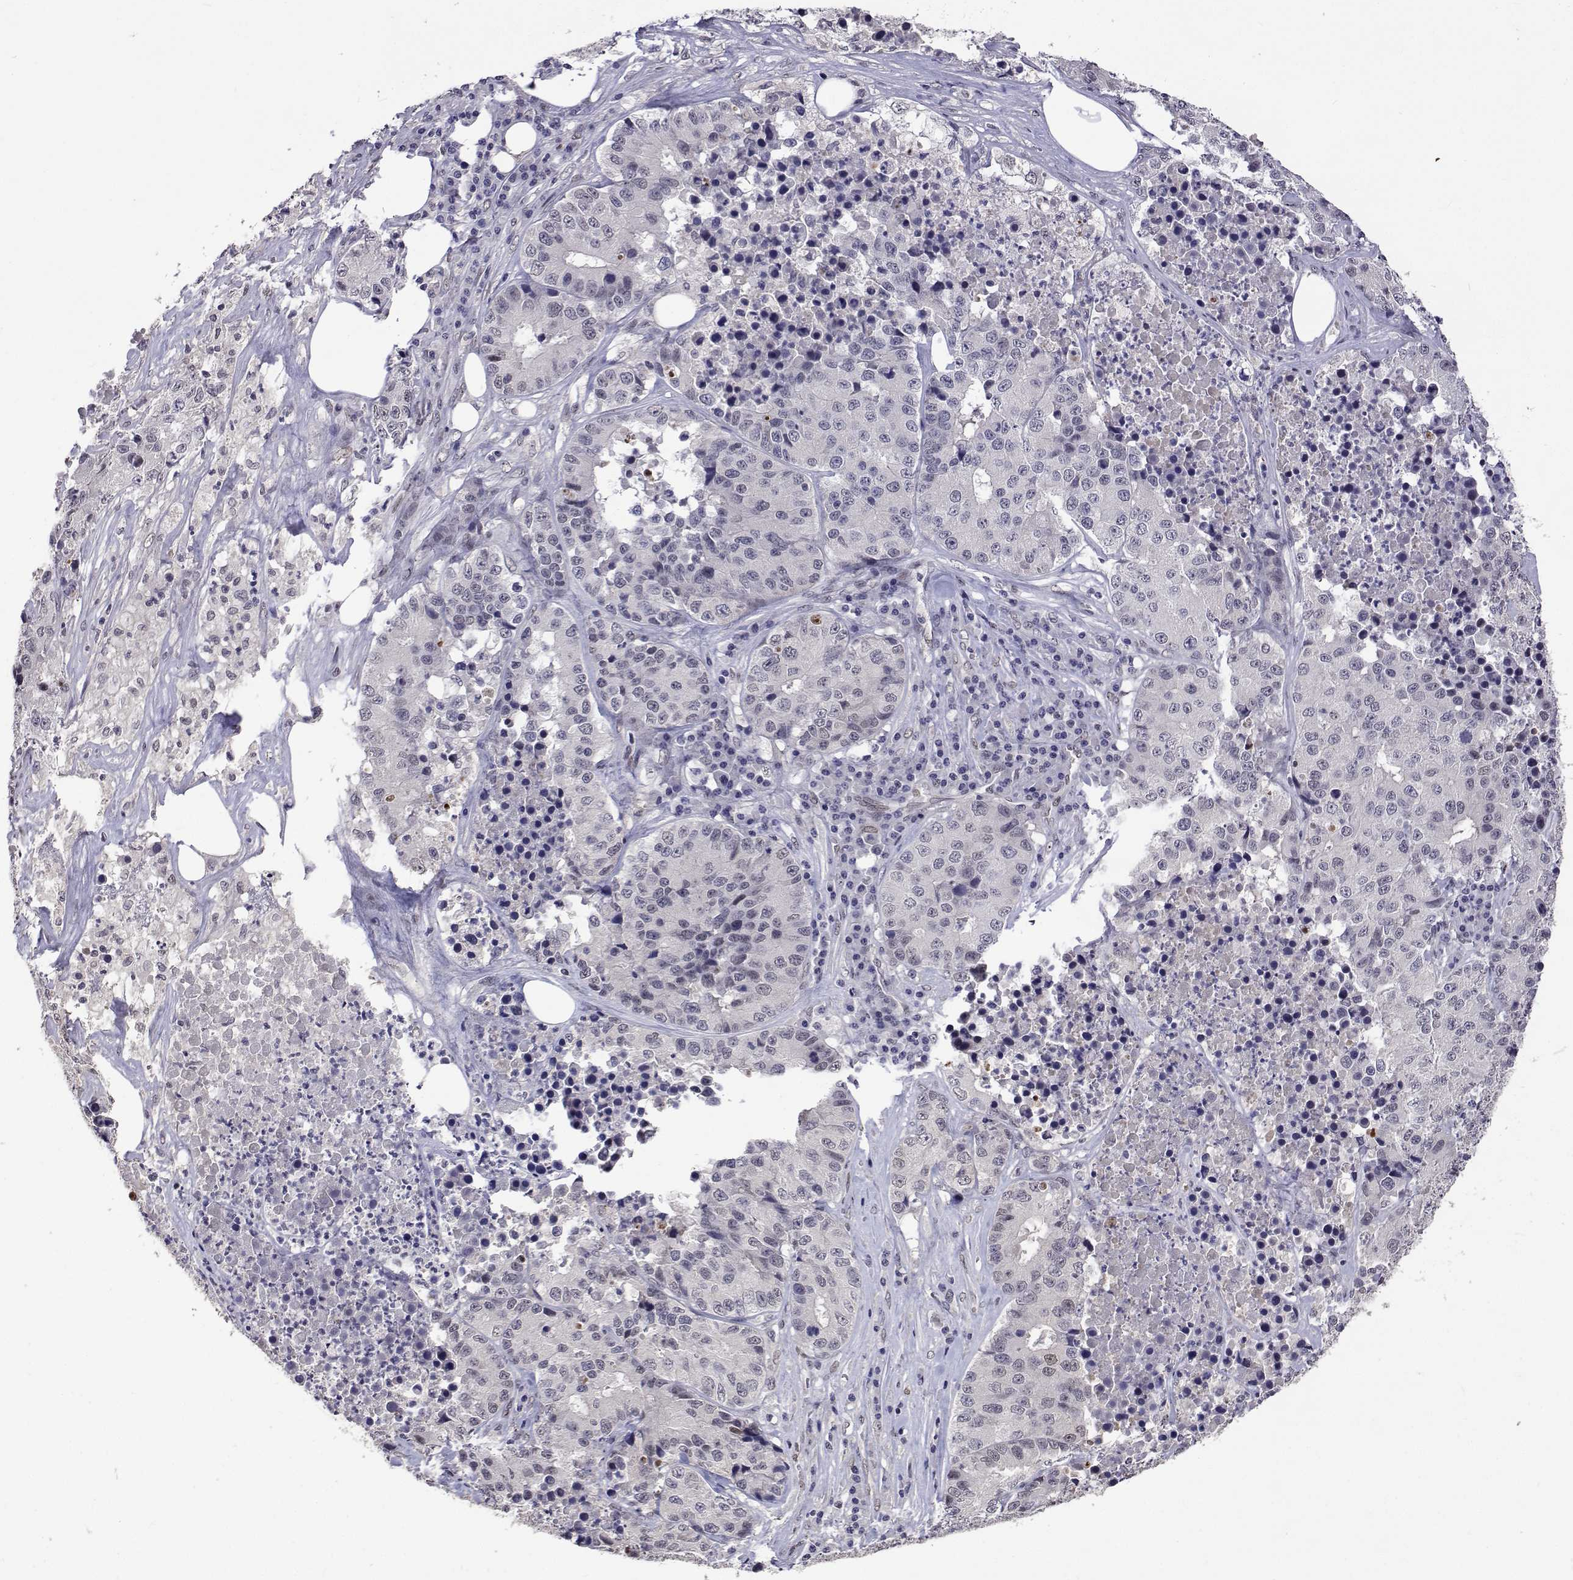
{"staining": {"intensity": "negative", "quantity": "none", "location": "none"}, "tissue": "stomach cancer", "cell_type": "Tumor cells", "image_type": "cancer", "snomed": [{"axis": "morphology", "description": "Adenocarcinoma, NOS"}, {"axis": "topography", "description": "Stomach"}], "caption": "High magnification brightfield microscopy of stomach cancer stained with DAB (3,3'-diaminobenzidine) (brown) and counterstained with hematoxylin (blue): tumor cells show no significant staining.", "gene": "HNRNPA0", "patient": {"sex": "male", "age": 71}}